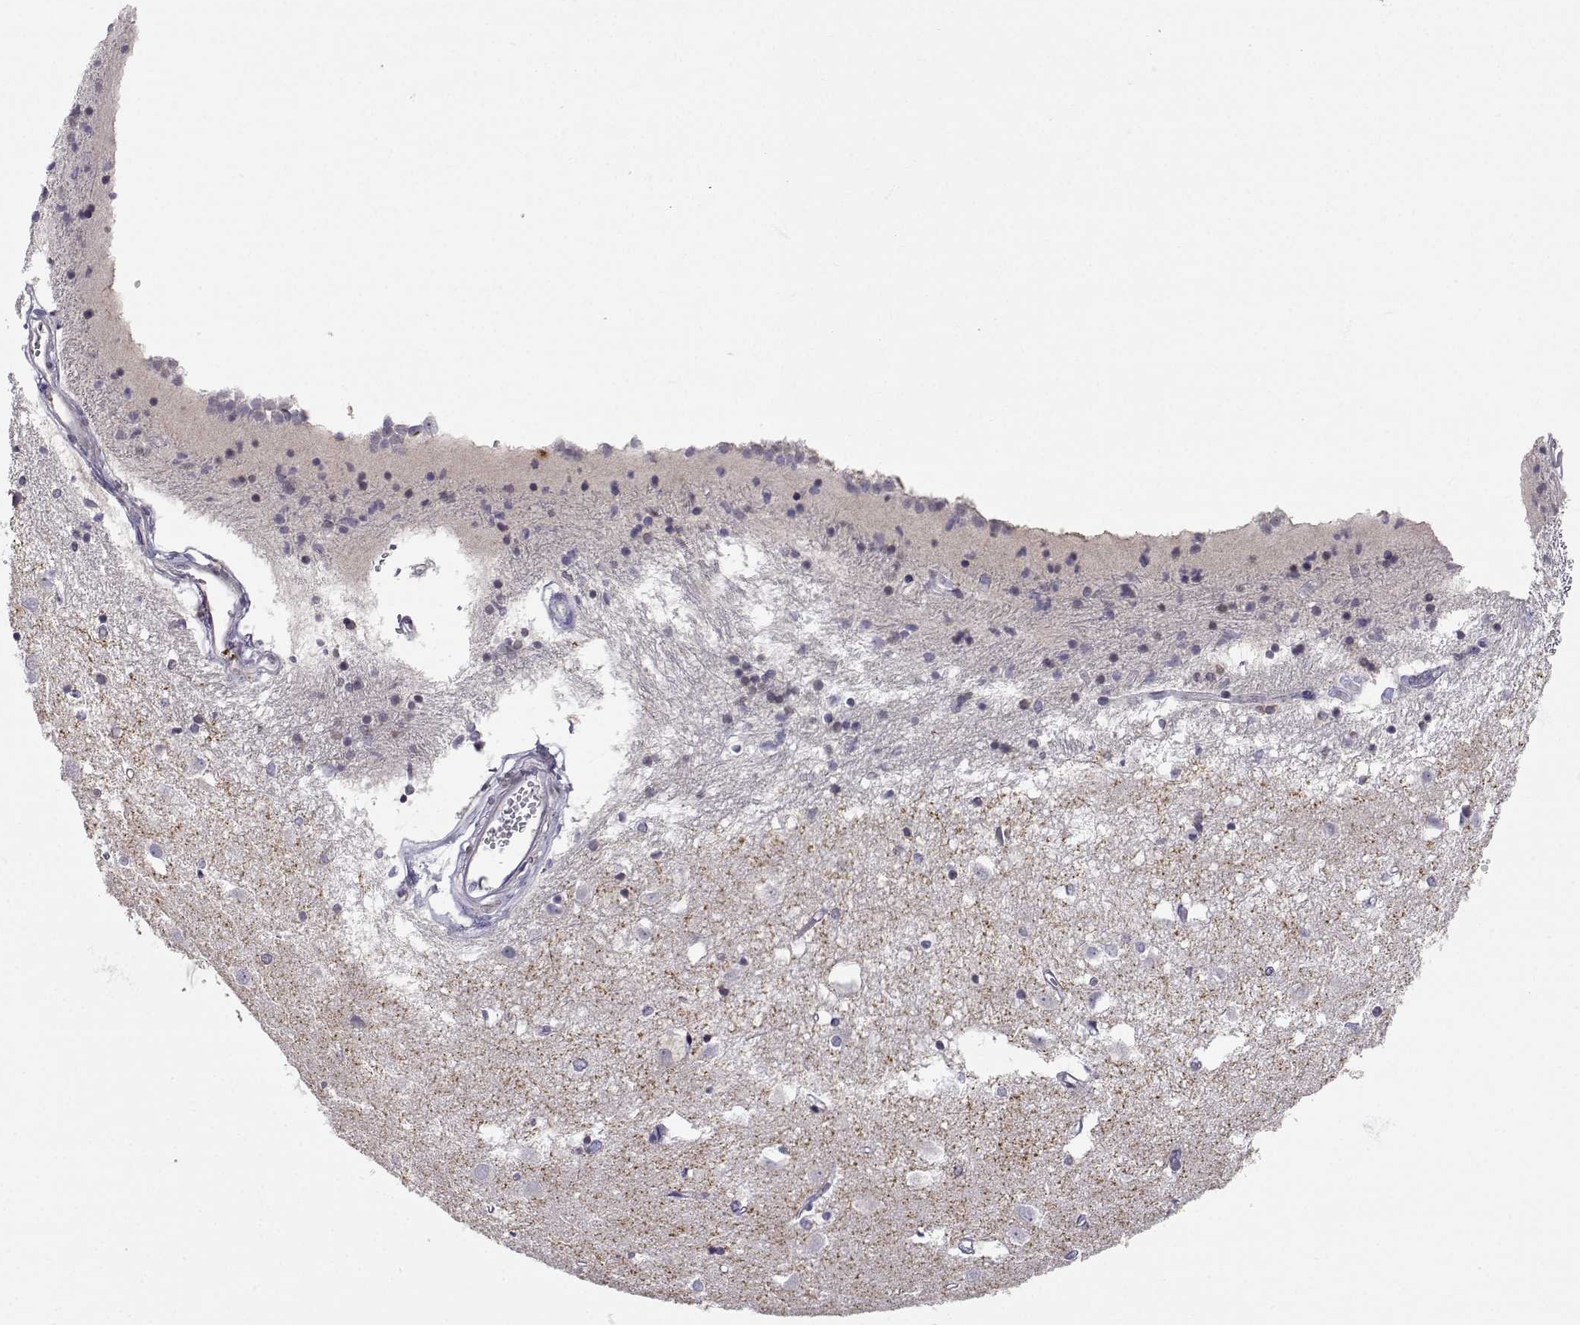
{"staining": {"intensity": "negative", "quantity": "none", "location": "none"}, "tissue": "caudate", "cell_type": "Glial cells", "image_type": "normal", "snomed": [{"axis": "morphology", "description": "Normal tissue, NOS"}, {"axis": "topography", "description": "Lateral ventricle wall"}], "caption": "This is a micrograph of immunohistochemistry (IHC) staining of benign caudate, which shows no positivity in glial cells. (DAB (3,3'-diaminobenzidine) immunohistochemistry with hematoxylin counter stain).", "gene": "SLC6A3", "patient": {"sex": "male", "age": 54}}